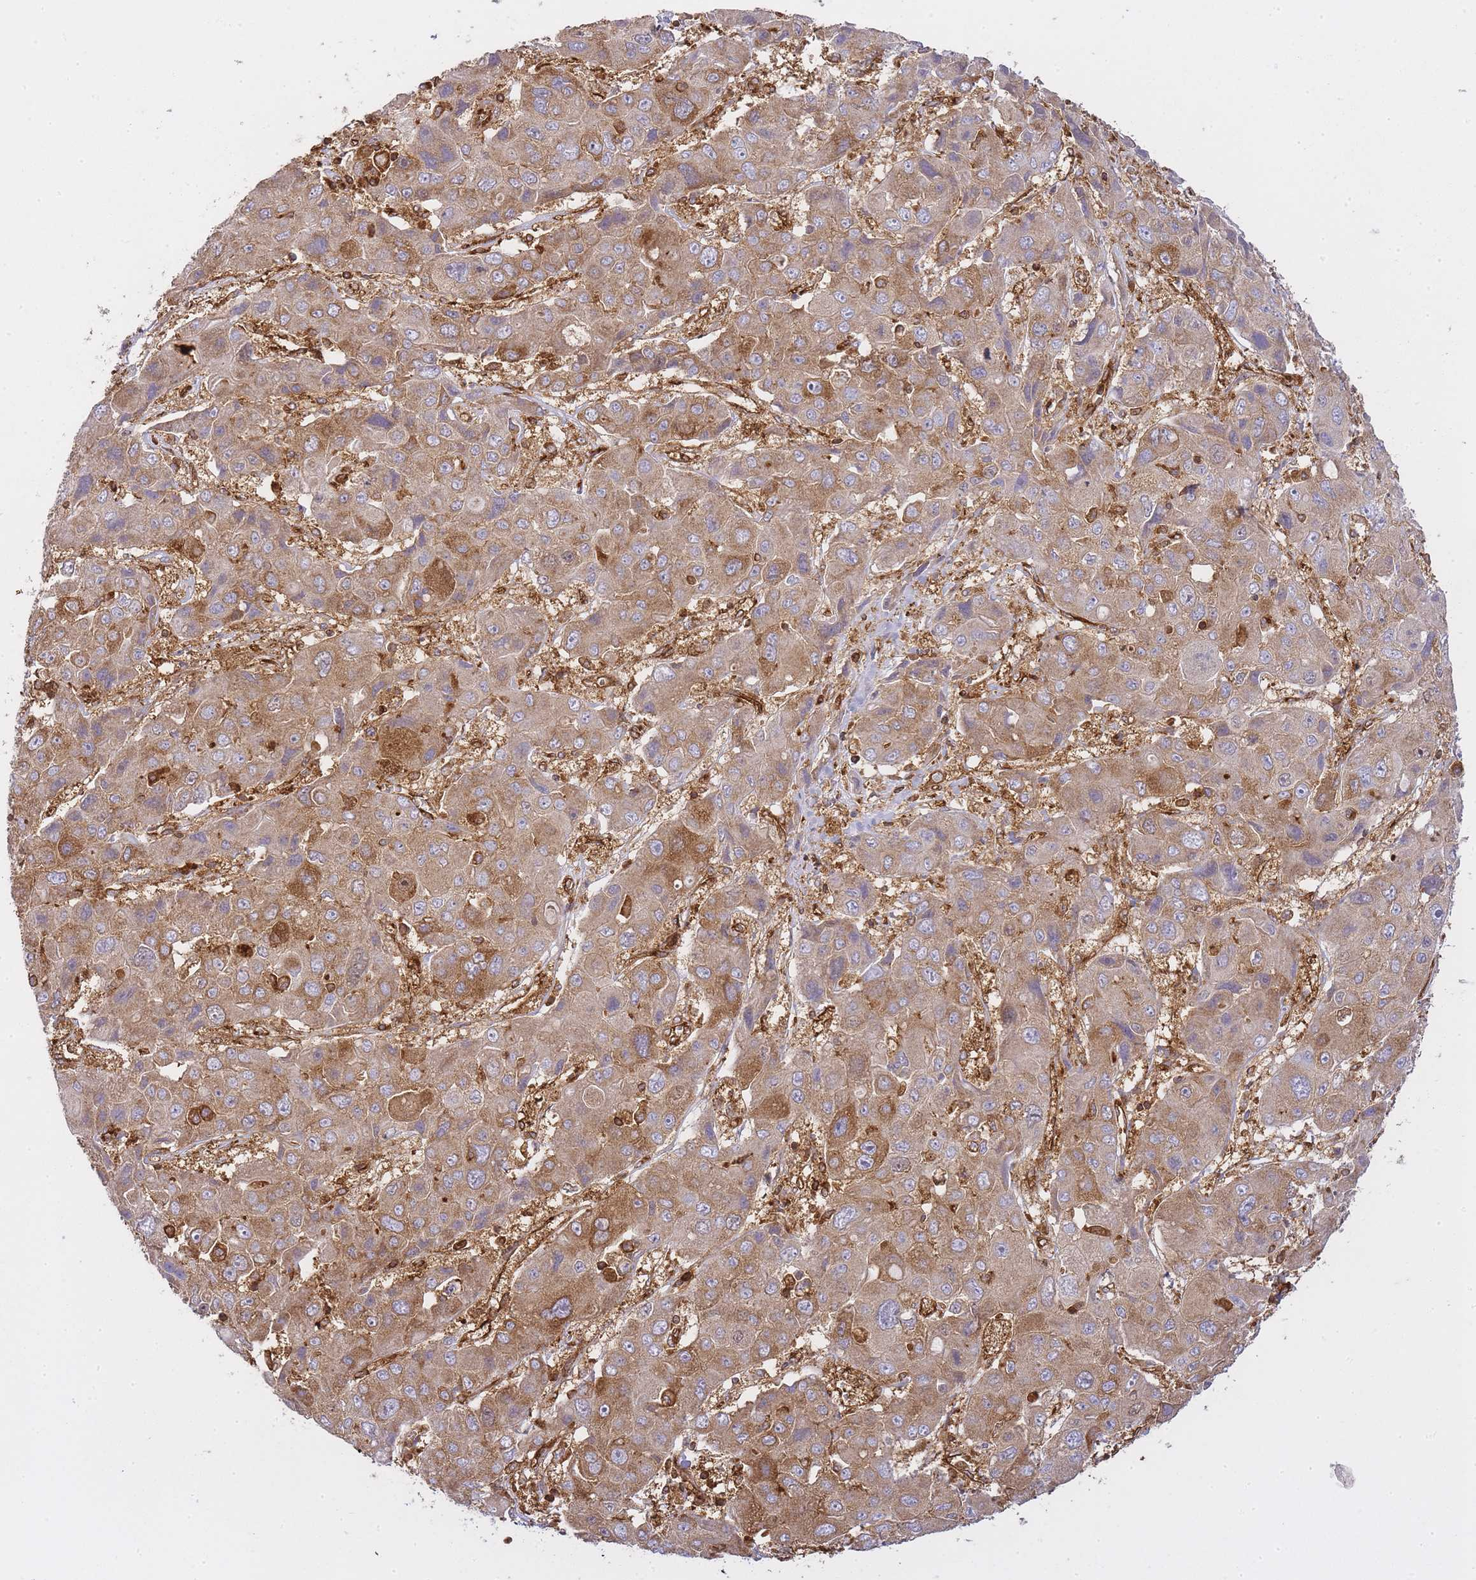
{"staining": {"intensity": "moderate", "quantity": ">75%", "location": "cytoplasmic/membranous"}, "tissue": "liver cancer", "cell_type": "Tumor cells", "image_type": "cancer", "snomed": [{"axis": "morphology", "description": "Cholangiocarcinoma"}, {"axis": "topography", "description": "Liver"}], "caption": "Immunohistochemical staining of human liver cholangiocarcinoma reveals medium levels of moderate cytoplasmic/membranous staining in approximately >75% of tumor cells.", "gene": "MSN", "patient": {"sex": "male", "age": 67}}